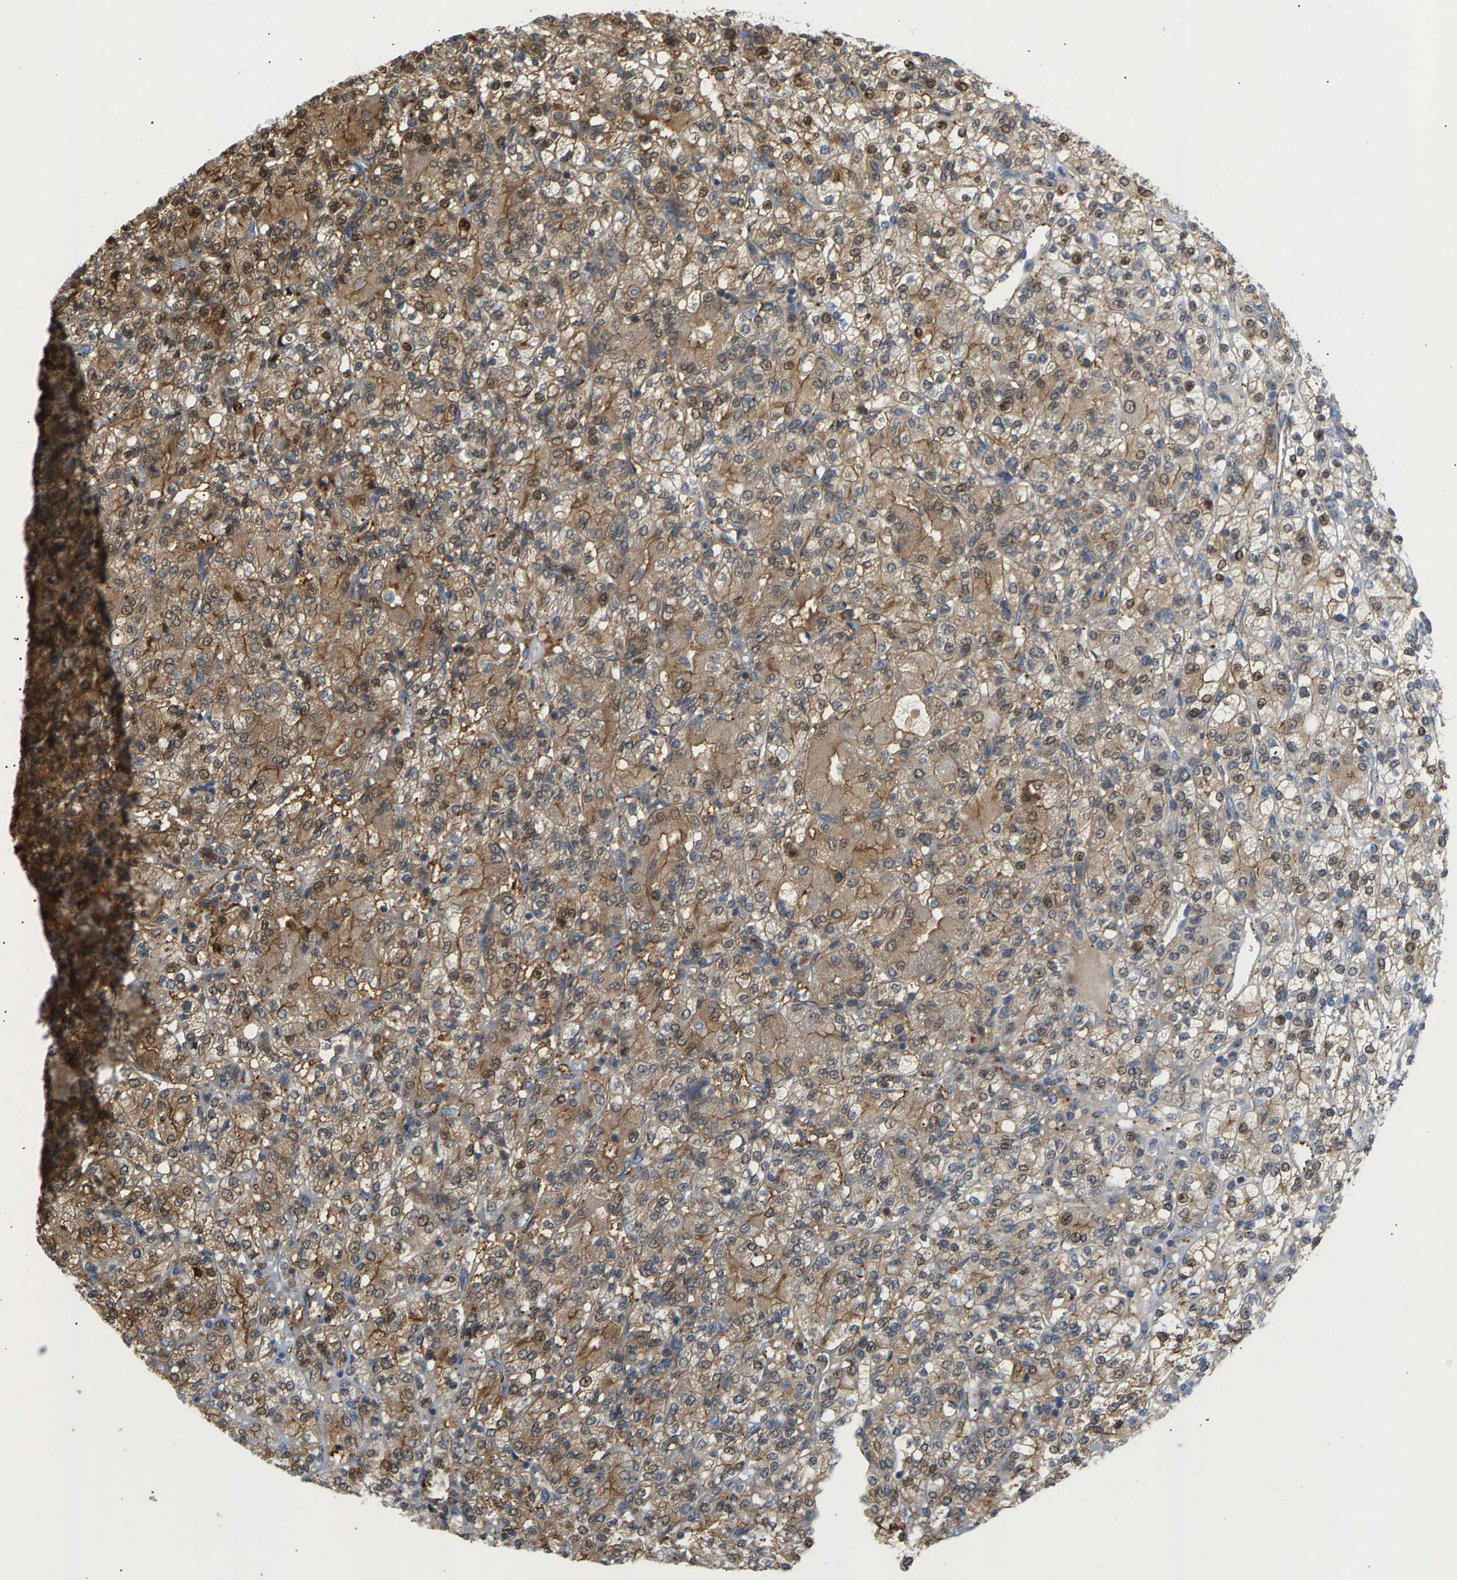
{"staining": {"intensity": "moderate", "quantity": ">75%", "location": "cytoplasmic/membranous,nuclear"}, "tissue": "renal cancer", "cell_type": "Tumor cells", "image_type": "cancer", "snomed": [{"axis": "morphology", "description": "Adenocarcinoma, NOS"}, {"axis": "topography", "description": "Kidney"}], "caption": "The immunohistochemical stain highlights moderate cytoplasmic/membranous and nuclear positivity in tumor cells of renal cancer tissue.", "gene": "KRTAP27-1", "patient": {"sex": "male", "age": 77}}